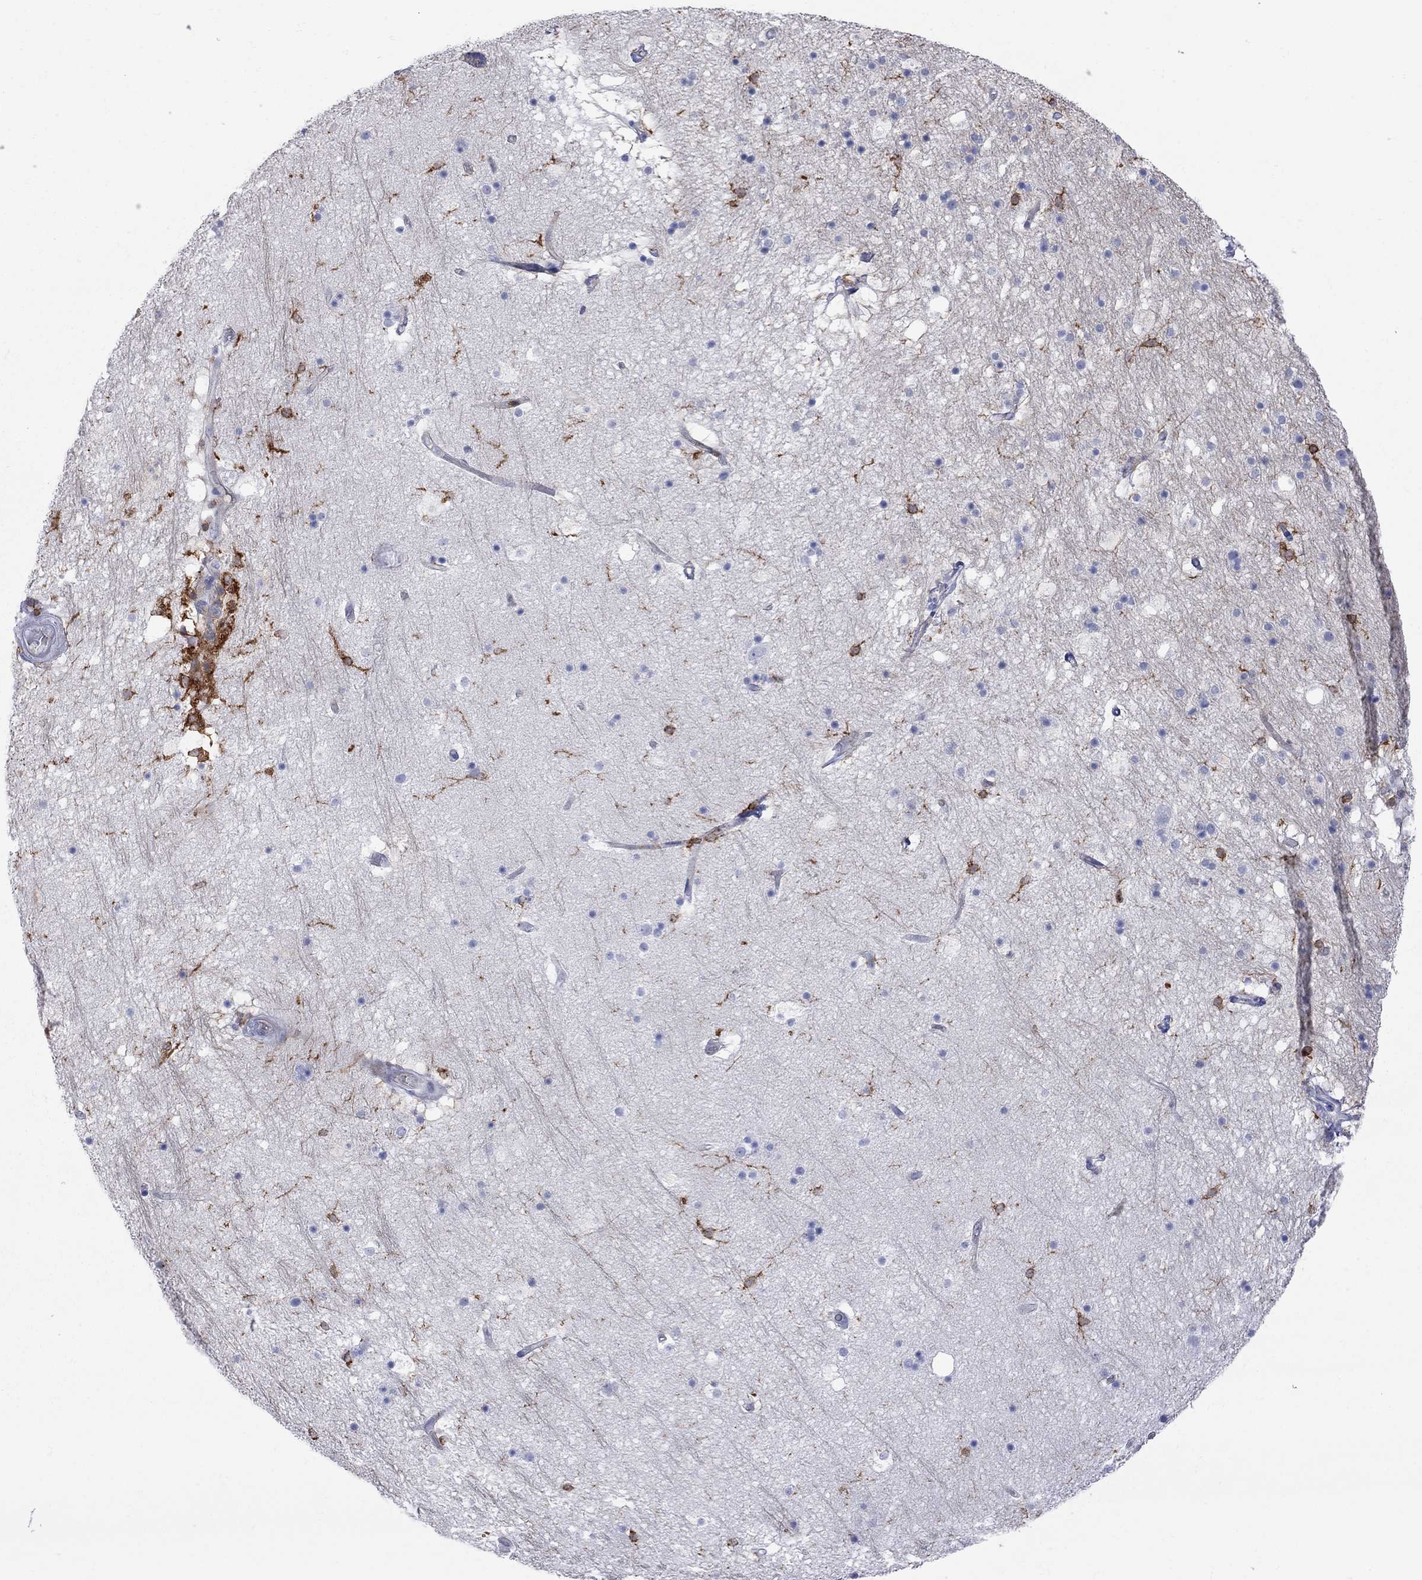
{"staining": {"intensity": "strong", "quantity": "<25%", "location": "cytoplasmic/membranous"}, "tissue": "hippocampus", "cell_type": "Glial cells", "image_type": "normal", "snomed": [{"axis": "morphology", "description": "Normal tissue, NOS"}, {"axis": "topography", "description": "Hippocampus"}], "caption": "An immunohistochemistry (IHC) micrograph of normal tissue is shown. Protein staining in brown labels strong cytoplasmic/membranous positivity in hippocampus within glial cells.", "gene": "ABI3", "patient": {"sex": "male", "age": 51}}